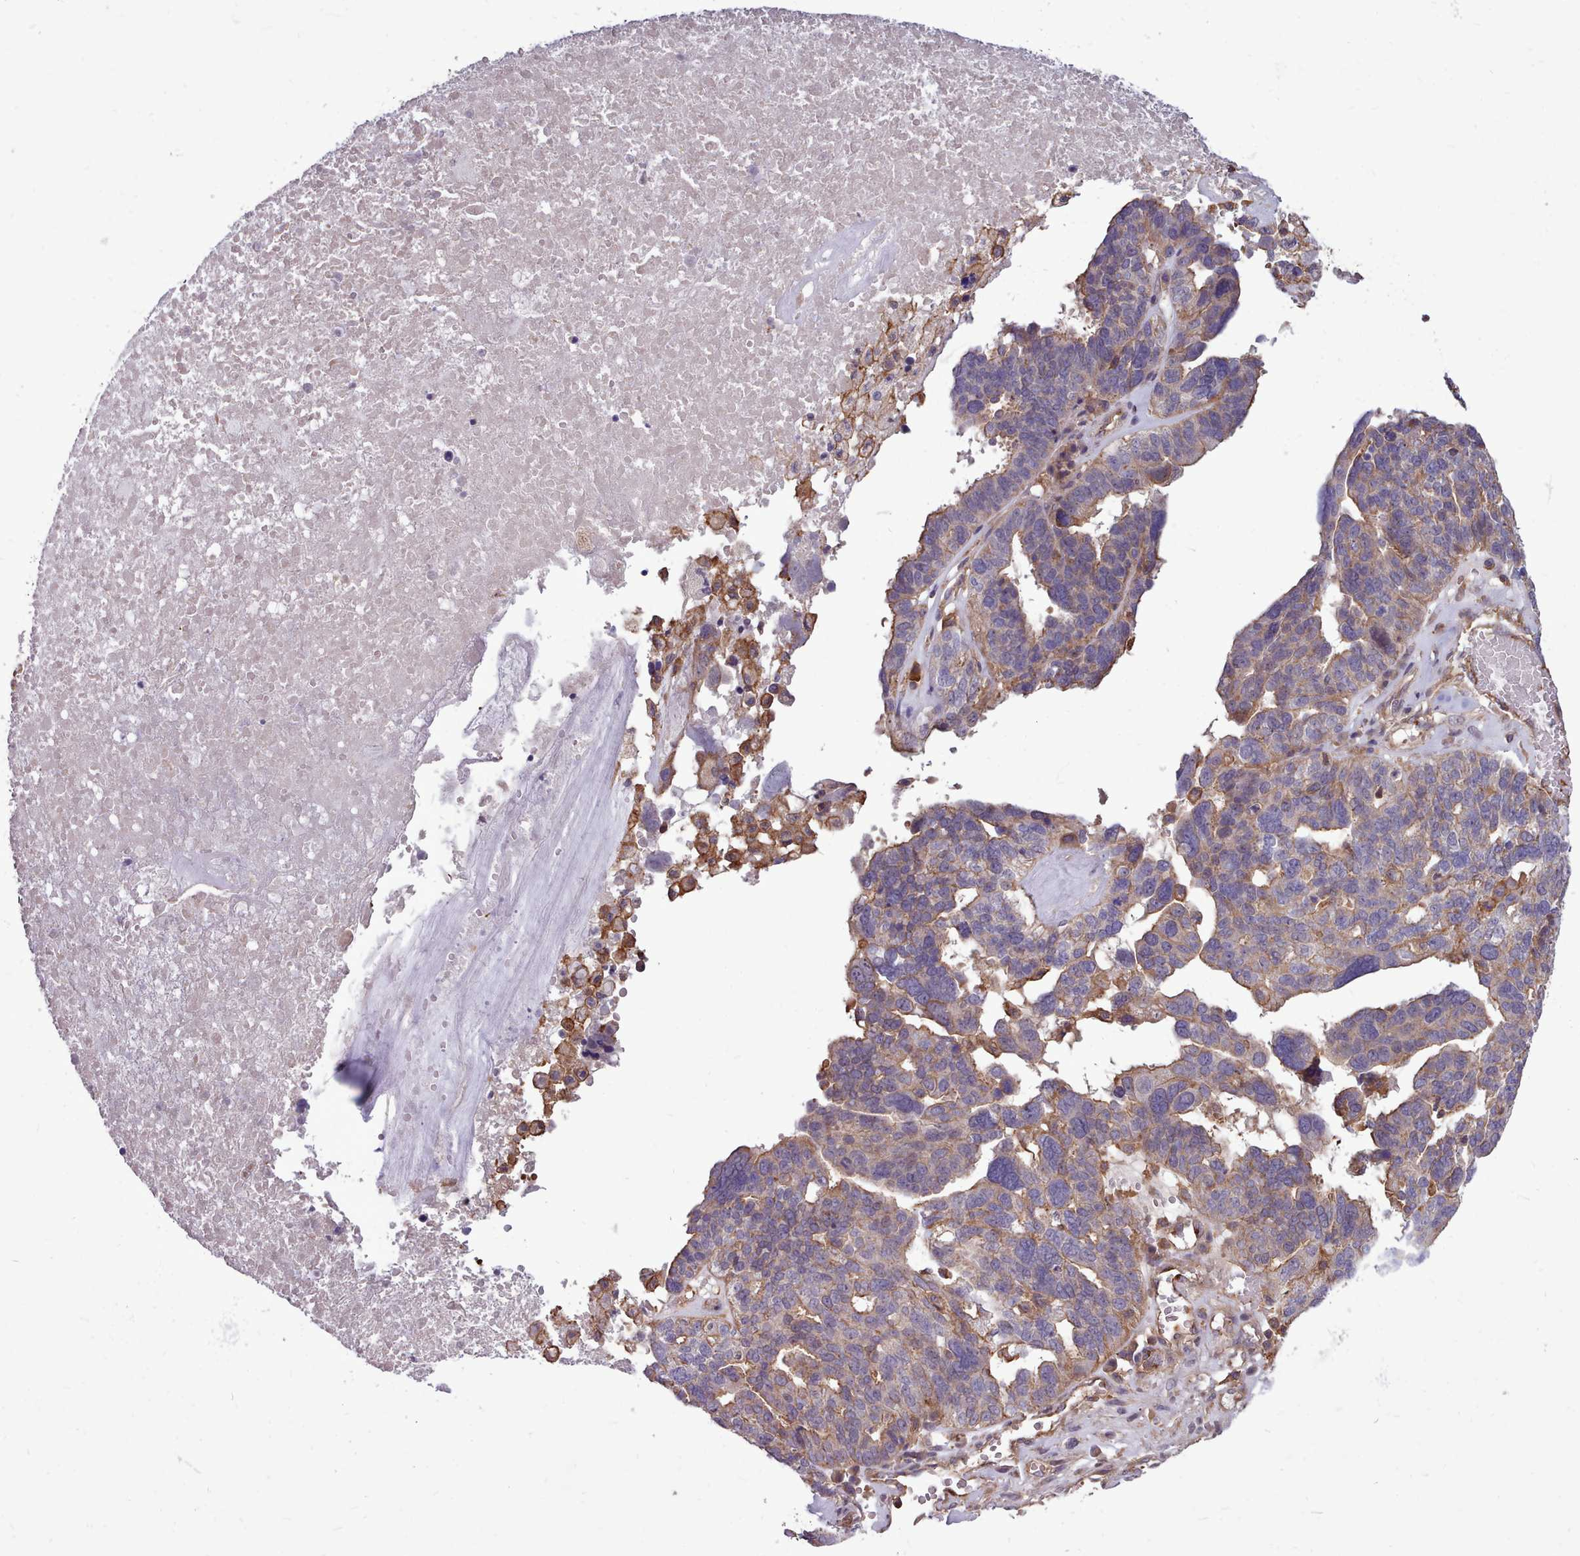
{"staining": {"intensity": "weak", "quantity": "<25%", "location": "cytoplasmic/membranous"}, "tissue": "ovarian cancer", "cell_type": "Tumor cells", "image_type": "cancer", "snomed": [{"axis": "morphology", "description": "Cystadenocarcinoma, serous, NOS"}, {"axis": "topography", "description": "Ovary"}], "caption": "High magnification brightfield microscopy of ovarian serous cystadenocarcinoma stained with DAB (brown) and counterstained with hematoxylin (blue): tumor cells show no significant staining.", "gene": "STUB1", "patient": {"sex": "female", "age": 59}}